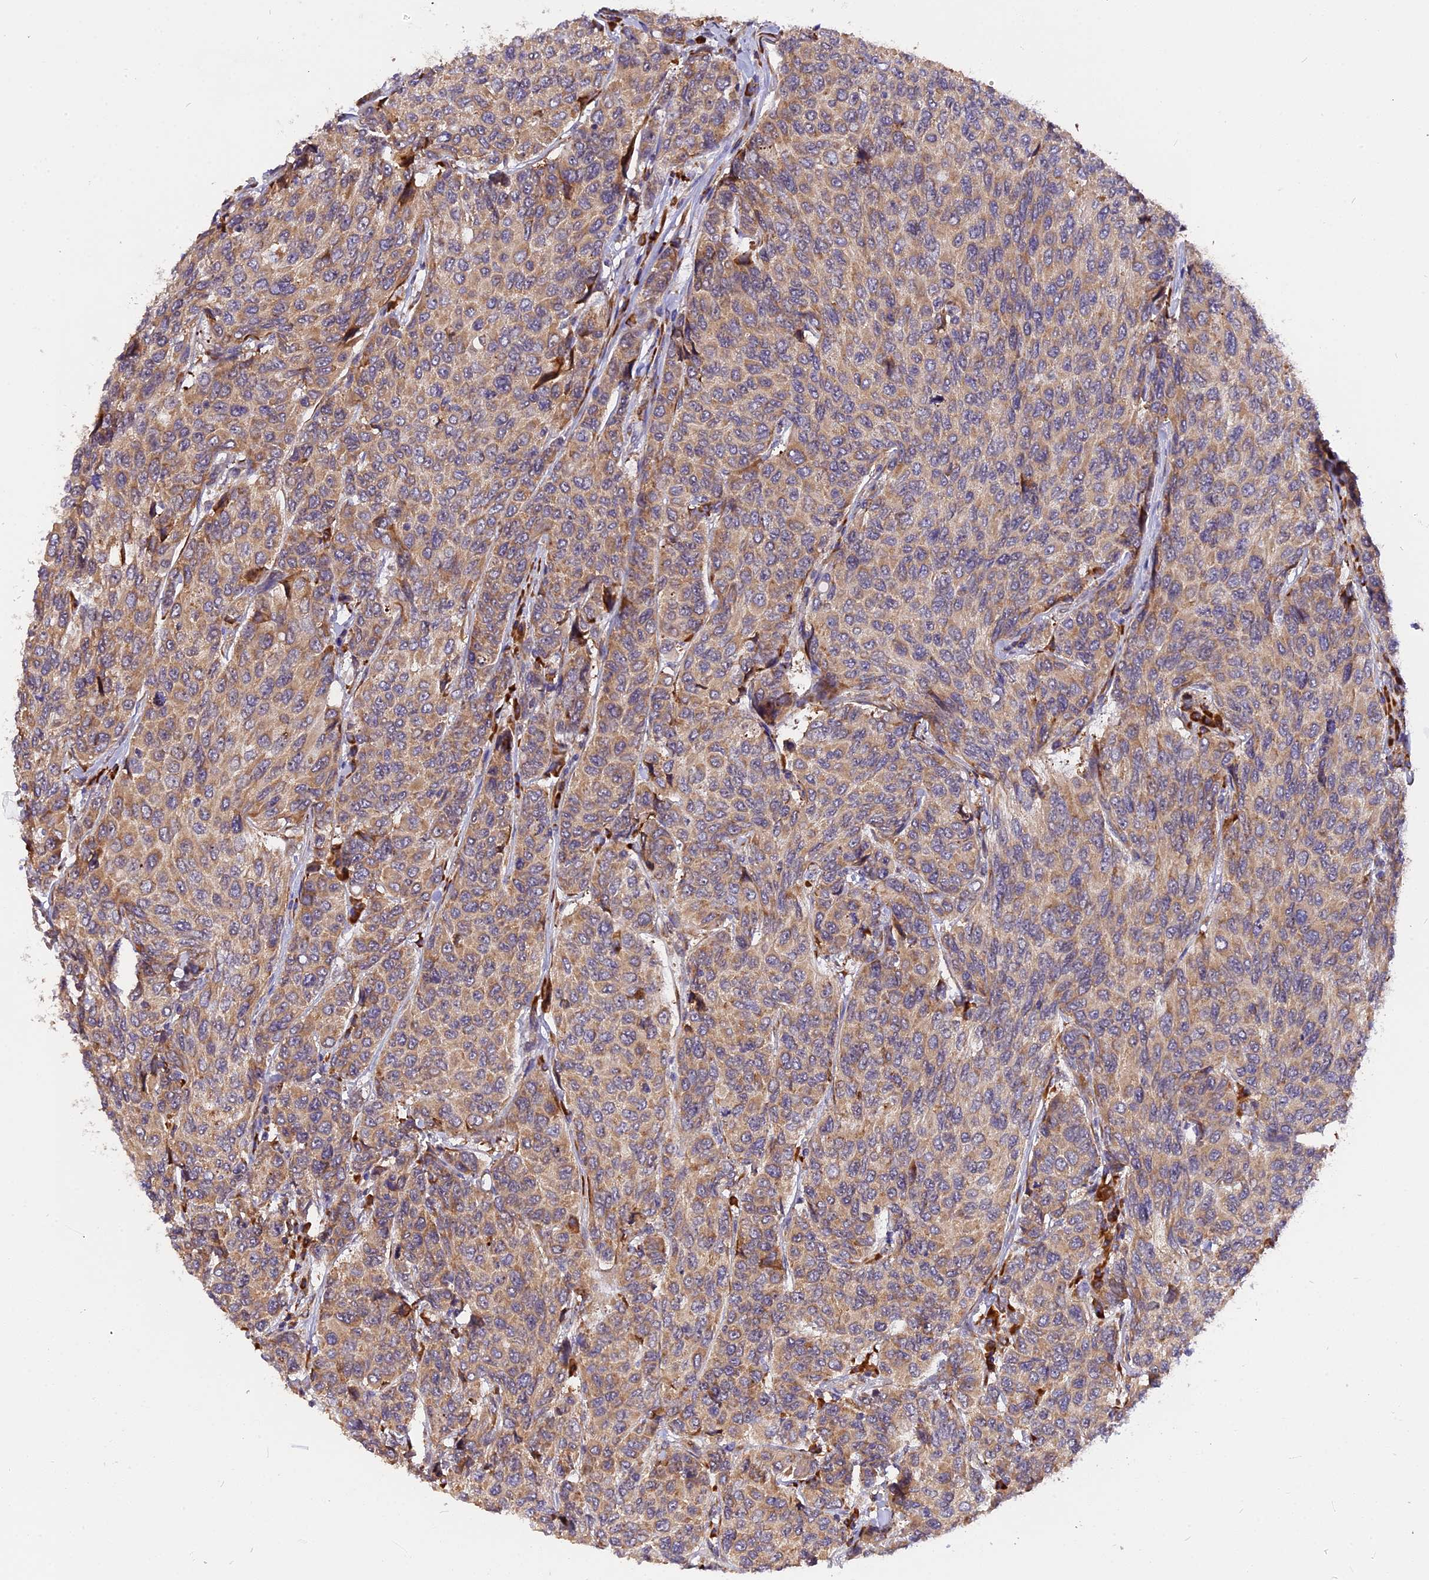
{"staining": {"intensity": "moderate", "quantity": ">75%", "location": "cytoplasmic/membranous"}, "tissue": "breast cancer", "cell_type": "Tumor cells", "image_type": "cancer", "snomed": [{"axis": "morphology", "description": "Duct carcinoma"}, {"axis": "topography", "description": "Breast"}], "caption": "Human infiltrating ductal carcinoma (breast) stained with a protein marker shows moderate staining in tumor cells.", "gene": "GNPTAB", "patient": {"sex": "female", "age": 55}}